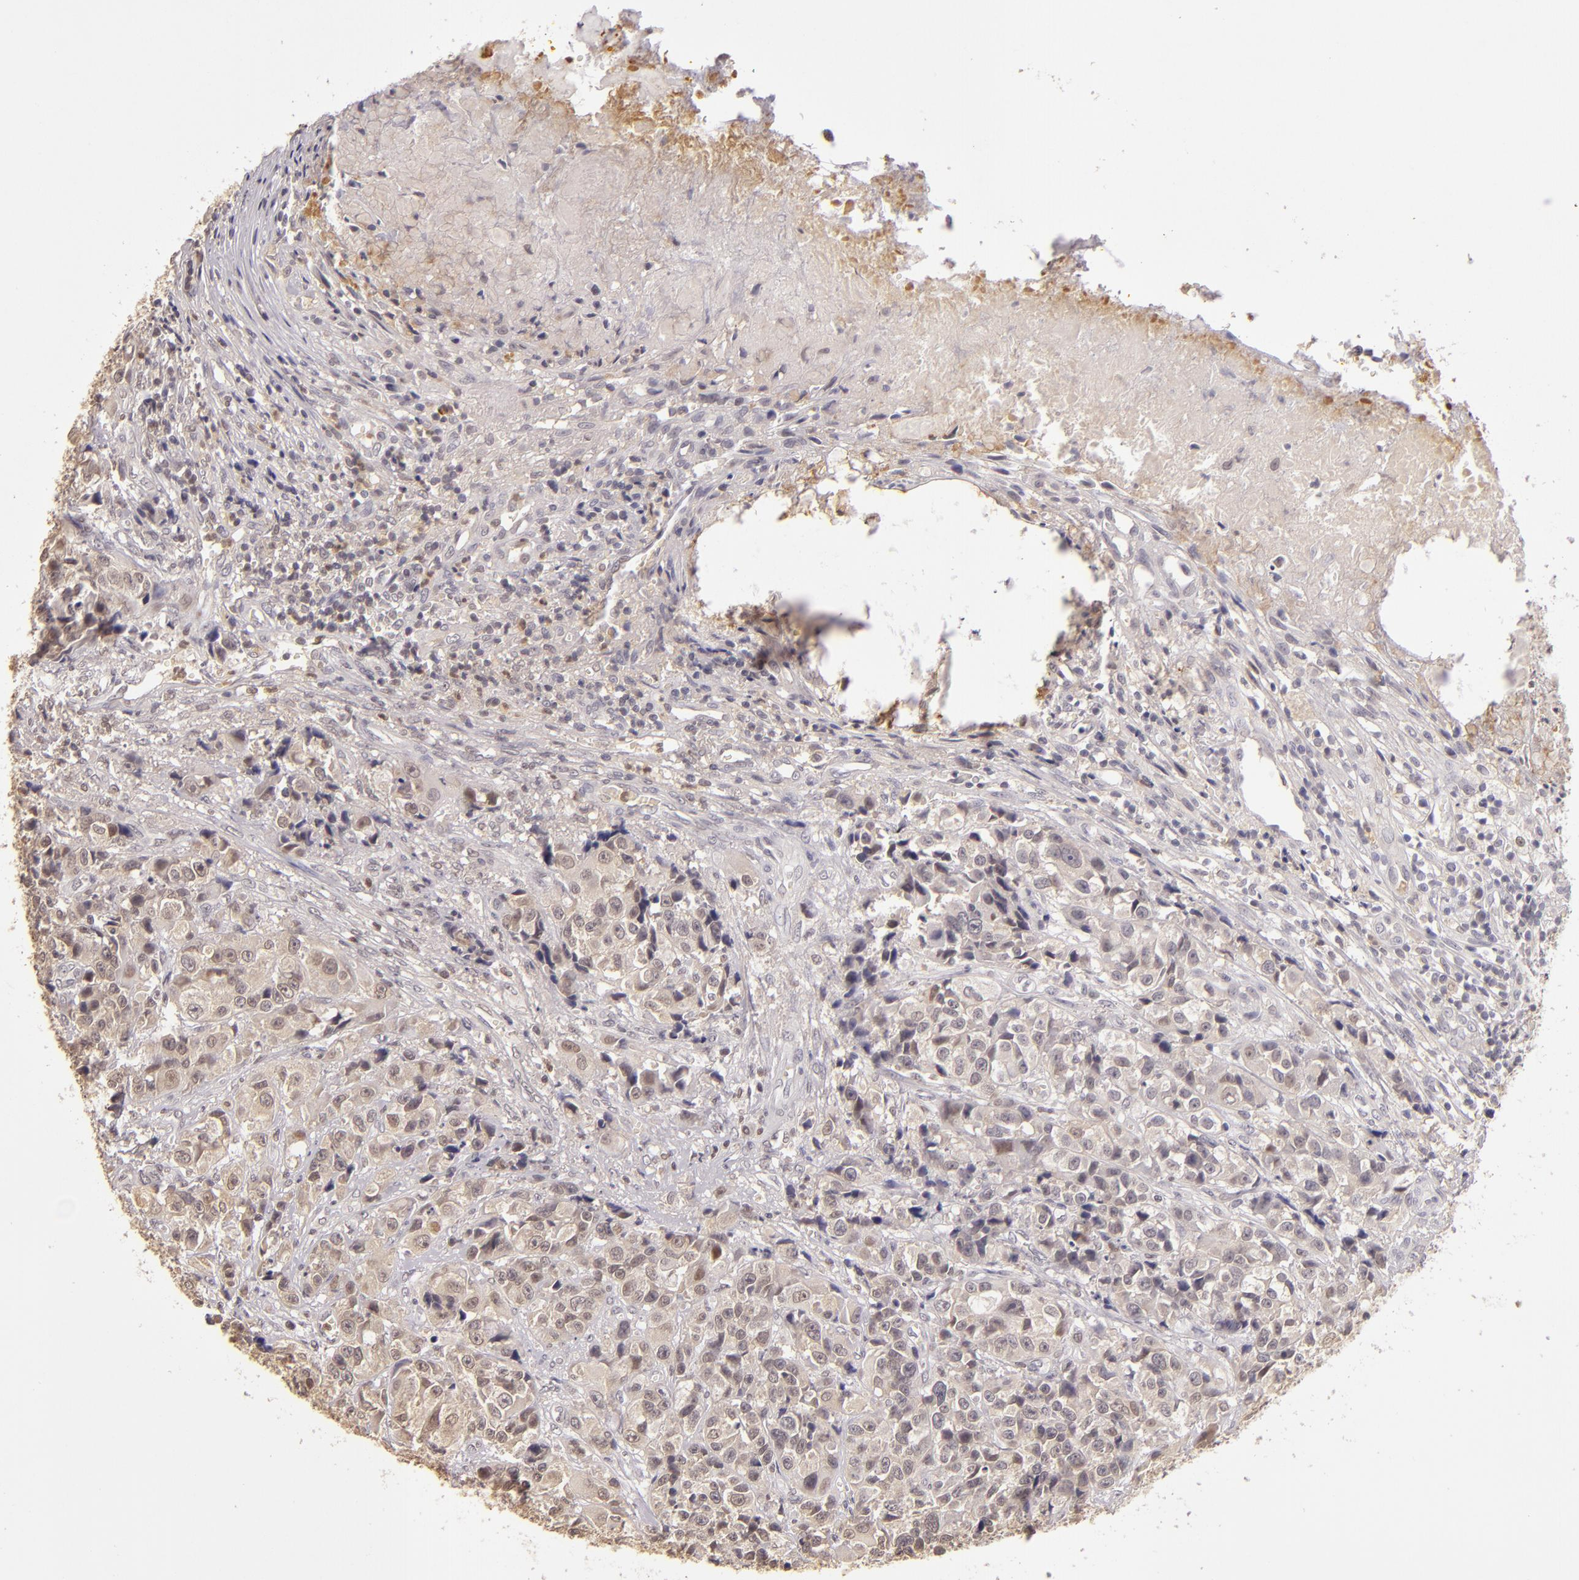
{"staining": {"intensity": "weak", "quantity": ">75%", "location": "cytoplasmic/membranous"}, "tissue": "urothelial cancer", "cell_type": "Tumor cells", "image_type": "cancer", "snomed": [{"axis": "morphology", "description": "Urothelial carcinoma, High grade"}, {"axis": "topography", "description": "Urinary bladder"}], "caption": "Urothelial carcinoma (high-grade) was stained to show a protein in brown. There is low levels of weak cytoplasmic/membranous positivity in approximately >75% of tumor cells.", "gene": "LRG1", "patient": {"sex": "female", "age": 81}}